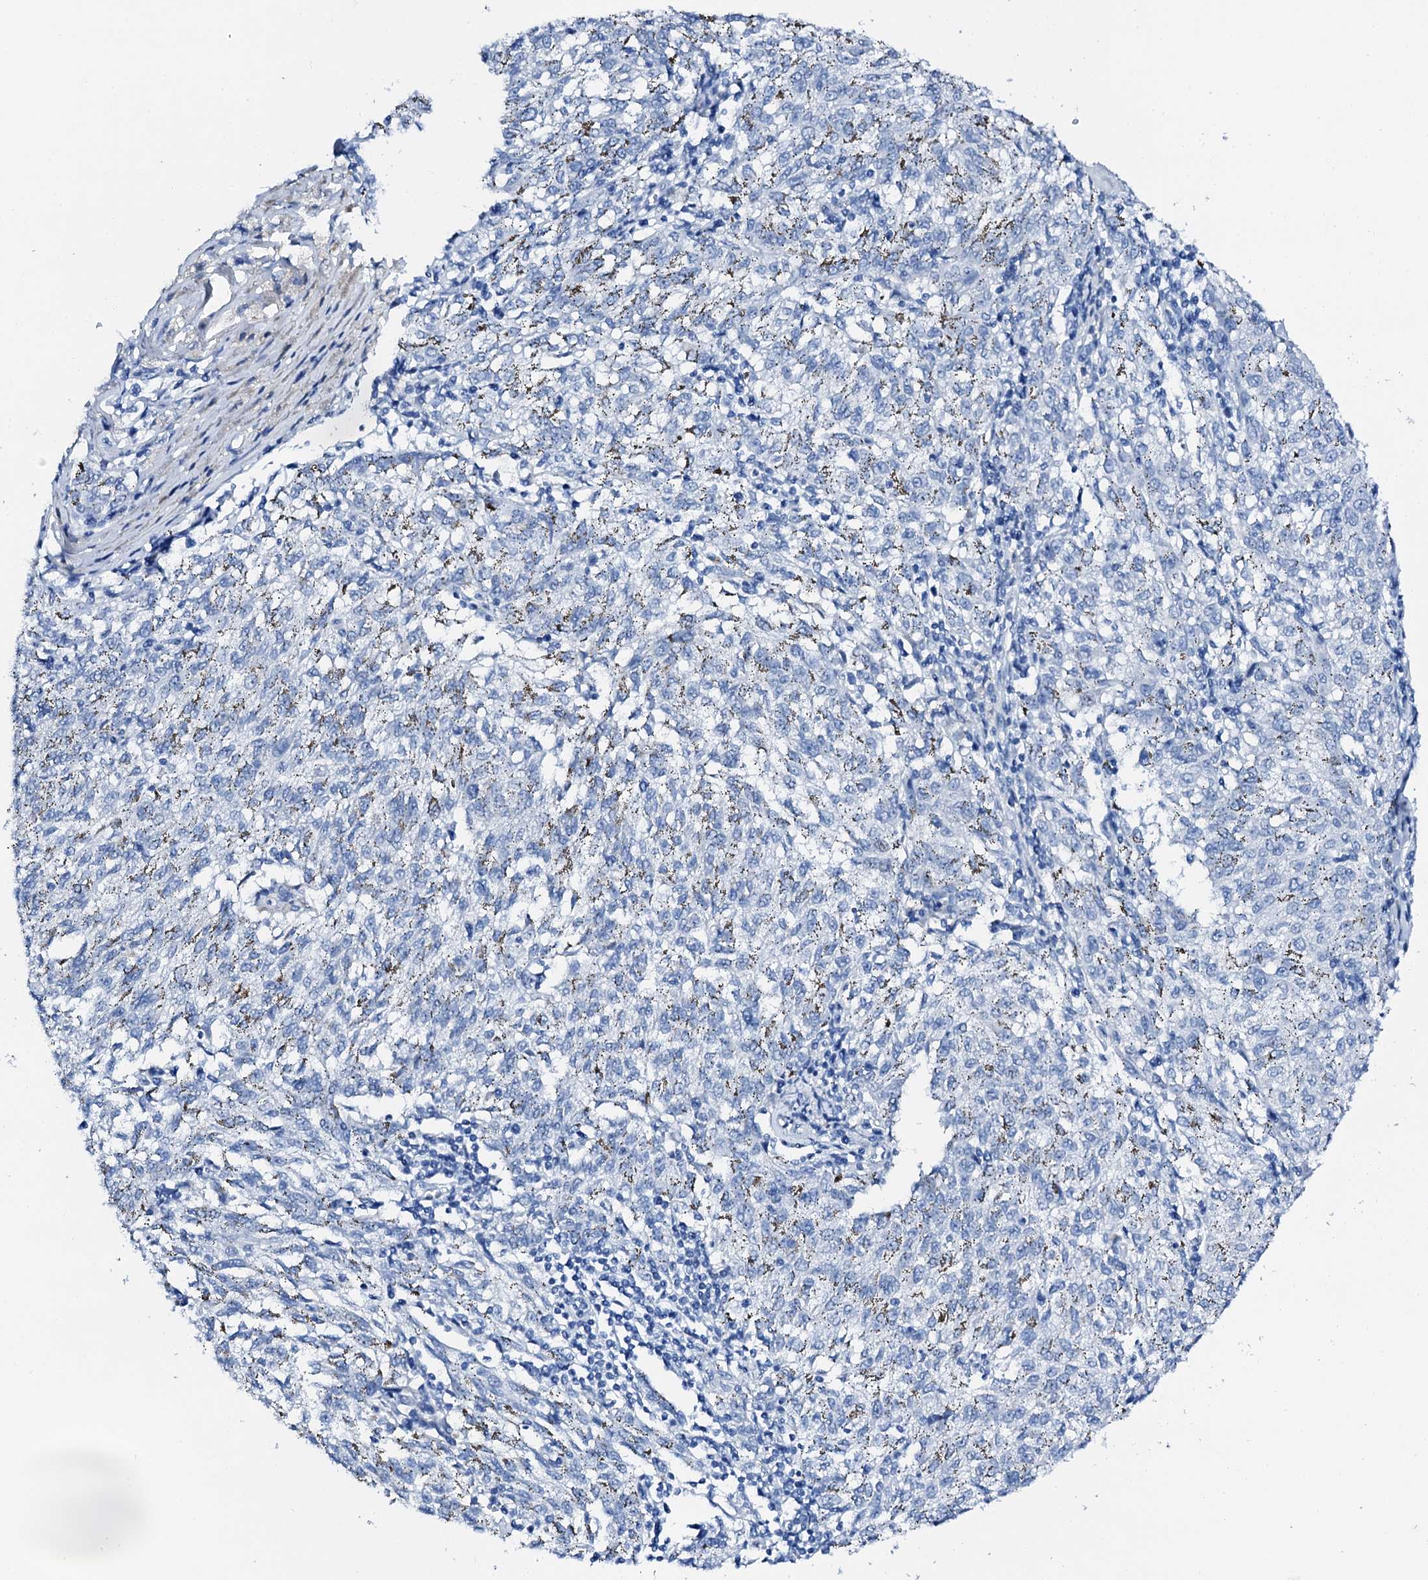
{"staining": {"intensity": "negative", "quantity": "none", "location": "none"}, "tissue": "melanoma", "cell_type": "Tumor cells", "image_type": "cancer", "snomed": [{"axis": "morphology", "description": "Malignant melanoma, NOS"}, {"axis": "topography", "description": "Skin"}], "caption": "Immunohistochemistry photomicrograph of neoplastic tissue: human melanoma stained with DAB (3,3'-diaminobenzidine) shows no significant protein expression in tumor cells.", "gene": "PTH", "patient": {"sex": "female", "age": 72}}